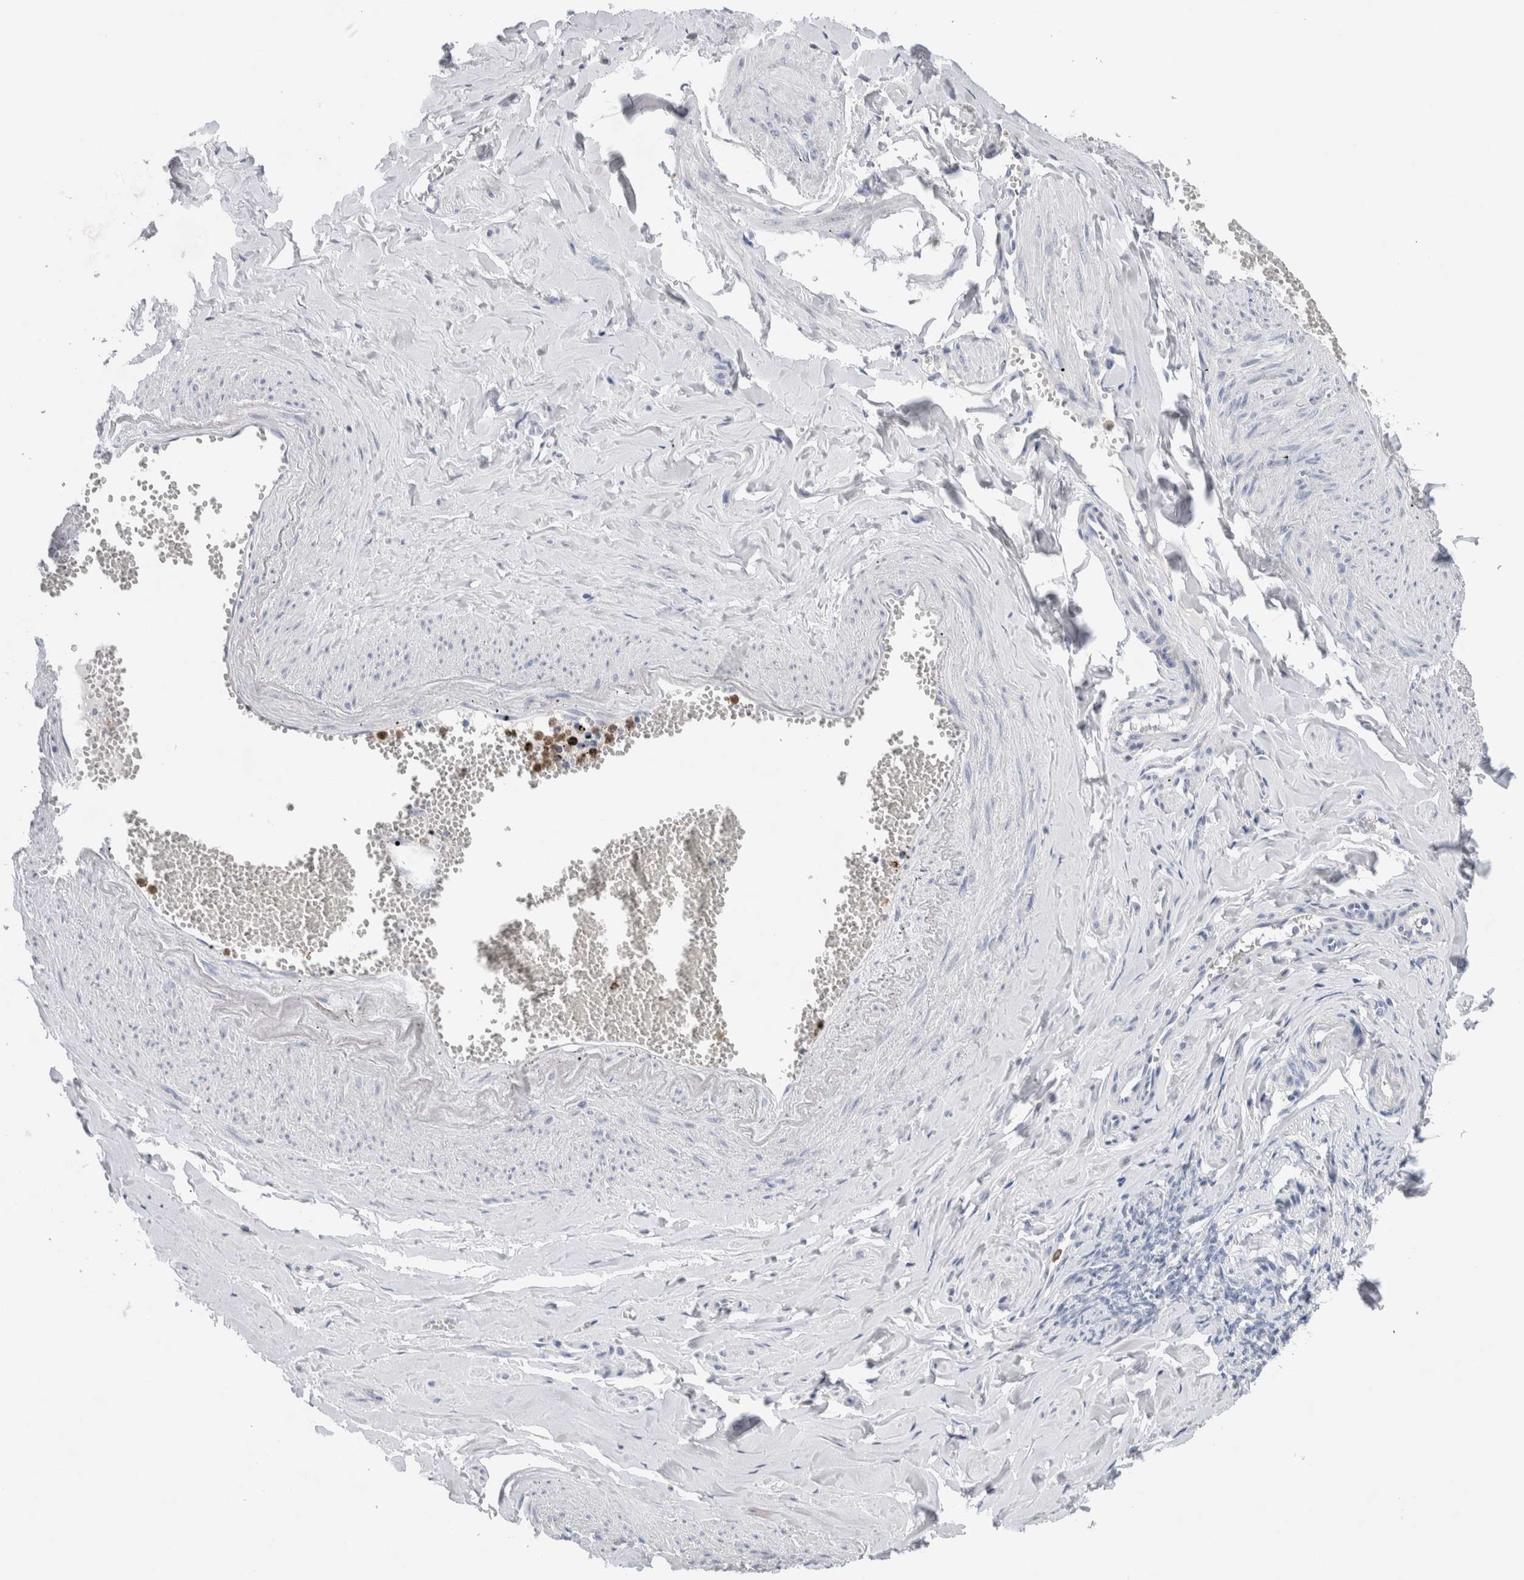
{"staining": {"intensity": "negative", "quantity": "none", "location": "none"}, "tissue": "adipose tissue", "cell_type": "Adipocytes", "image_type": "normal", "snomed": [{"axis": "morphology", "description": "Normal tissue, NOS"}, {"axis": "topography", "description": "Vascular tissue"}, {"axis": "topography", "description": "Fallopian tube"}, {"axis": "topography", "description": "Ovary"}], "caption": "IHC histopathology image of benign adipose tissue stained for a protein (brown), which demonstrates no positivity in adipocytes.", "gene": "NCF2", "patient": {"sex": "female", "age": 67}}